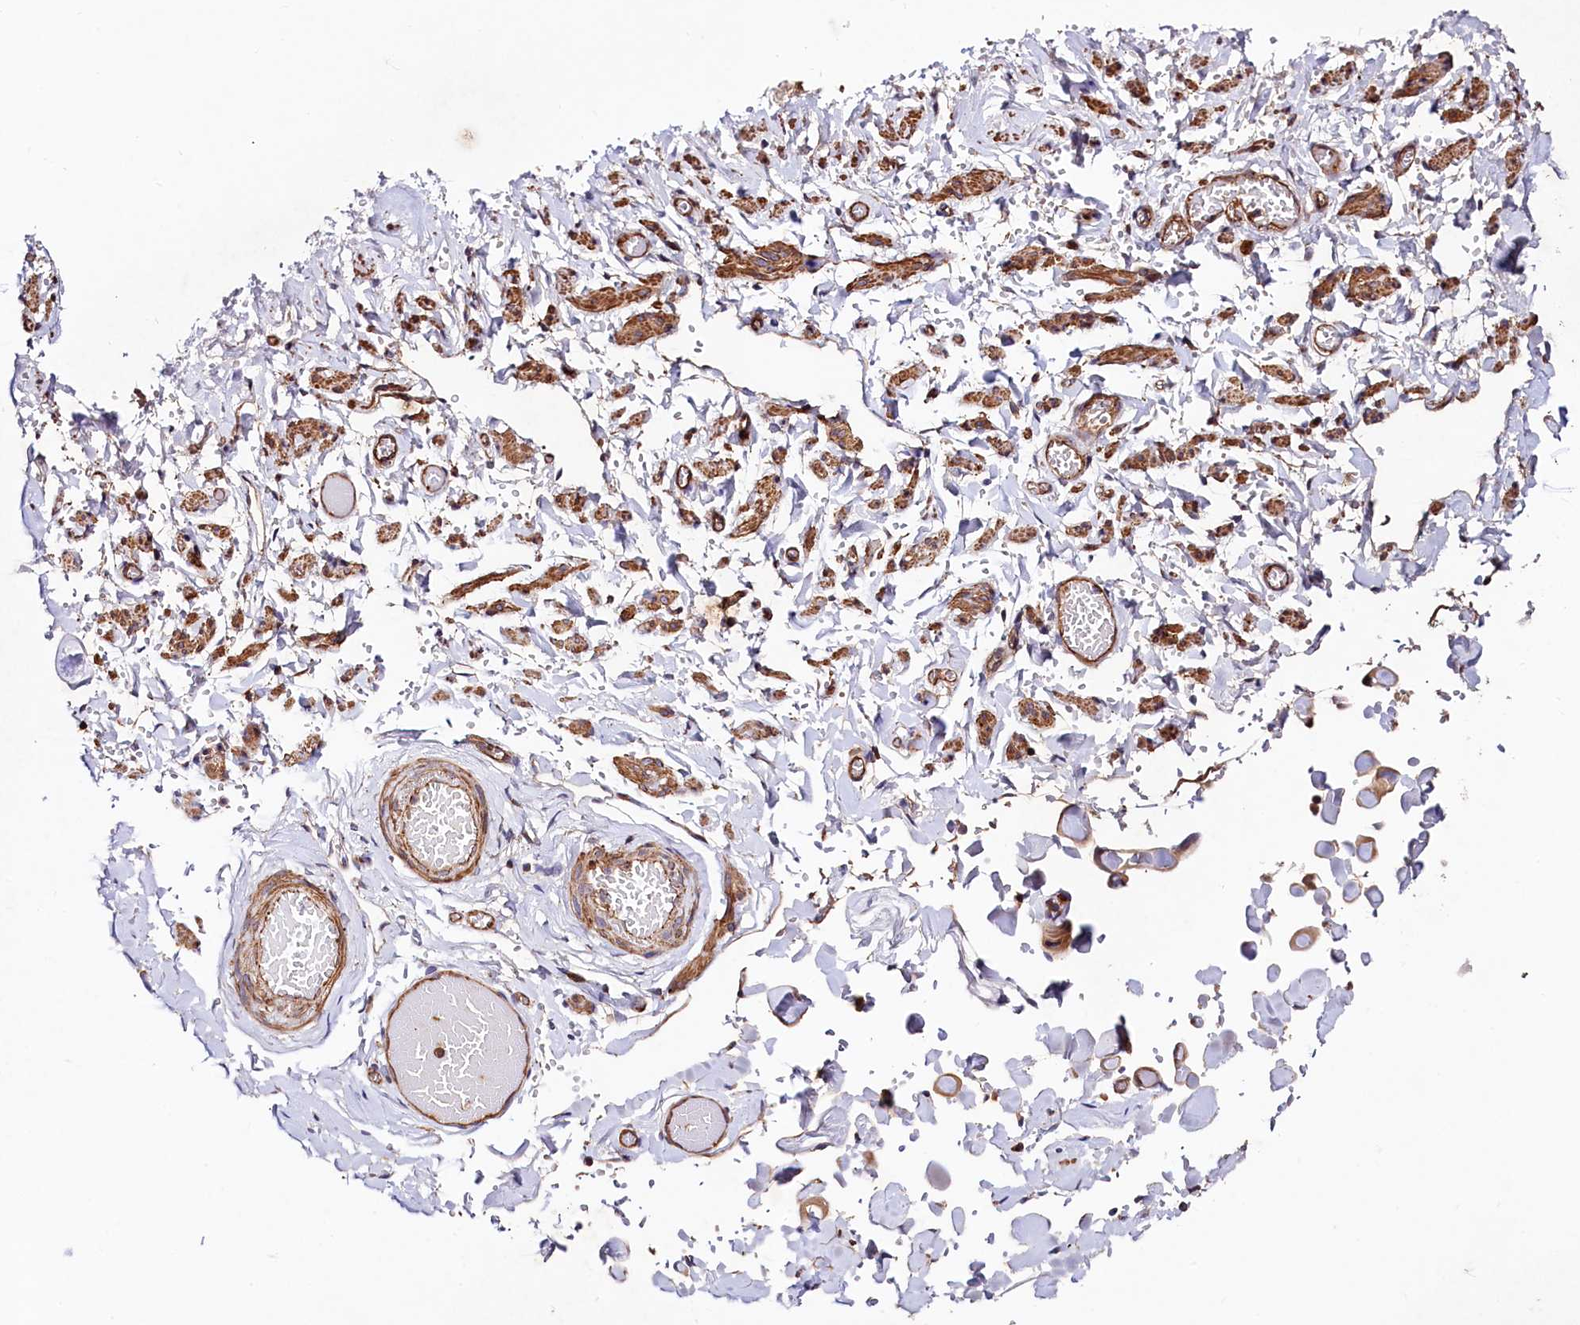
{"staining": {"intensity": "moderate", "quantity": "<25%", "location": "cytoplasmic/membranous"}, "tissue": "adipose tissue", "cell_type": "Adipocytes", "image_type": "normal", "snomed": [{"axis": "morphology", "description": "Normal tissue, NOS"}, {"axis": "topography", "description": "Vascular tissue"}, {"axis": "topography", "description": "Fallopian tube"}, {"axis": "topography", "description": "Ovary"}], "caption": "This image reveals immunohistochemistry (IHC) staining of normal adipose tissue, with low moderate cytoplasmic/membranous staining in approximately <25% of adipocytes.", "gene": "KLHDC4", "patient": {"sex": "female", "age": 67}}